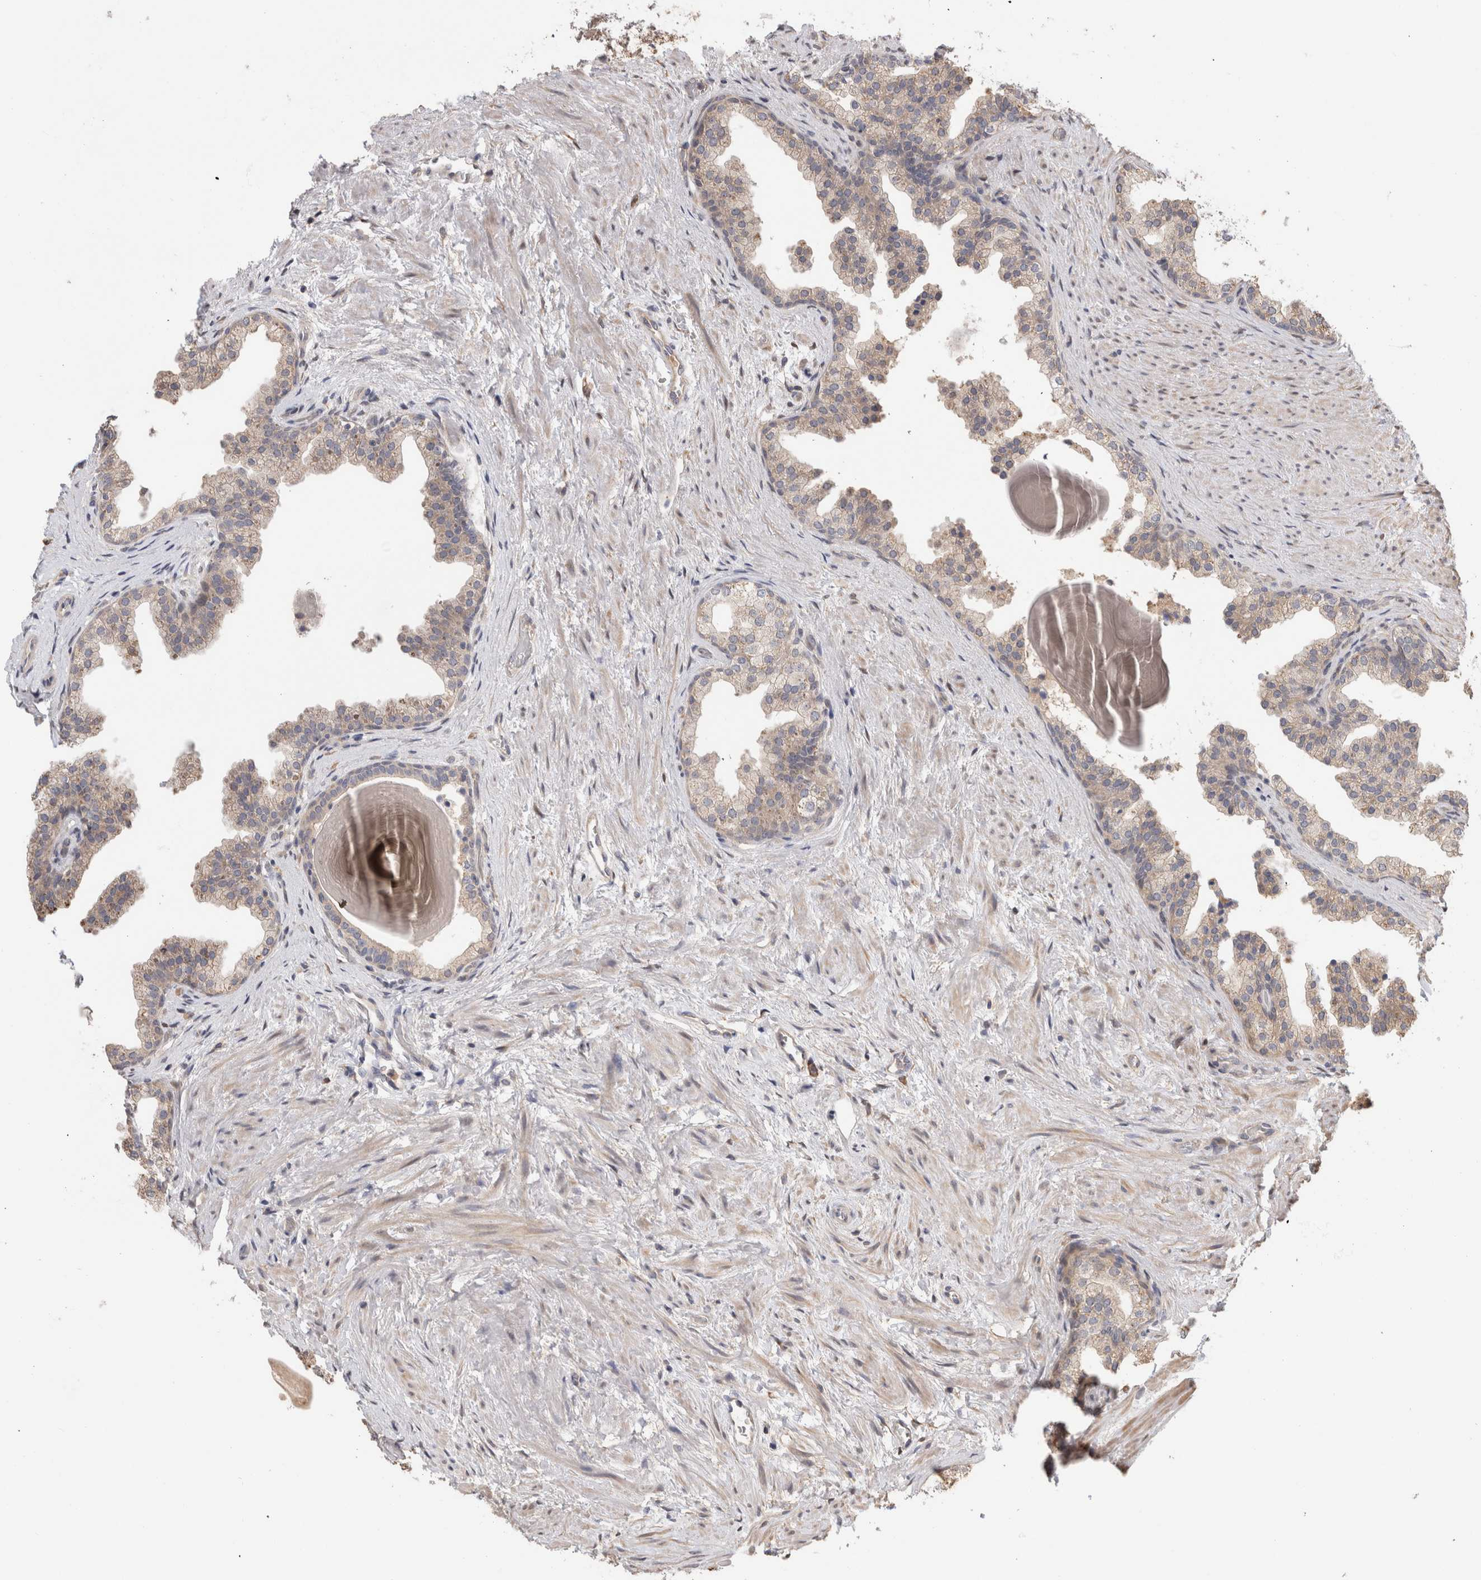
{"staining": {"intensity": "weak", "quantity": "<25%", "location": "cytoplasmic/membranous"}, "tissue": "prostate", "cell_type": "Glandular cells", "image_type": "normal", "snomed": [{"axis": "morphology", "description": "Normal tissue, NOS"}, {"axis": "topography", "description": "Prostate"}], "caption": "Glandular cells are negative for protein expression in normal human prostate. Brightfield microscopy of IHC stained with DAB (brown) and hematoxylin (blue), captured at high magnification.", "gene": "PGM1", "patient": {"sex": "male", "age": 48}}